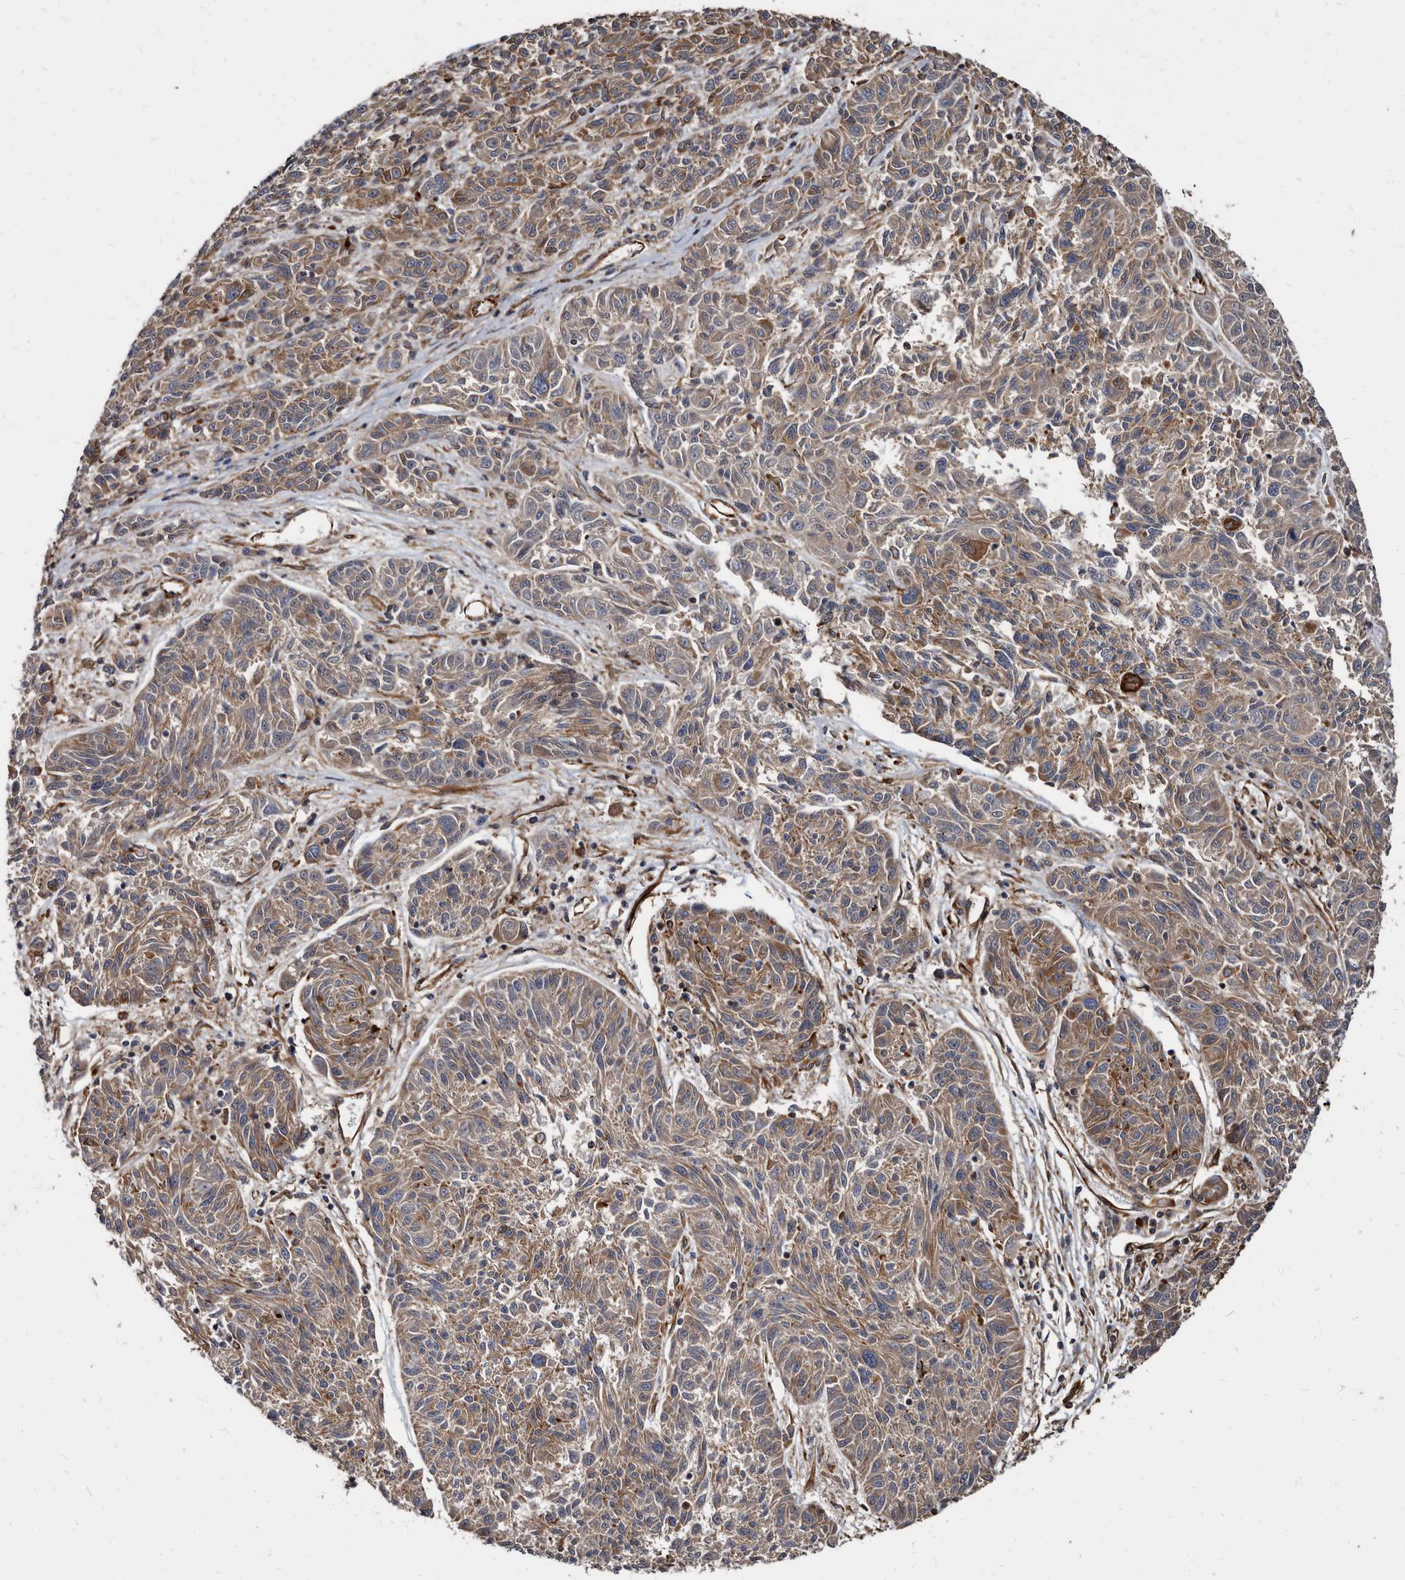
{"staining": {"intensity": "weak", "quantity": "25%-75%", "location": "cytoplasmic/membranous"}, "tissue": "melanoma", "cell_type": "Tumor cells", "image_type": "cancer", "snomed": [{"axis": "morphology", "description": "Malignant melanoma, NOS"}, {"axis": "topography", "description": "Skin"}], "caption": "IHC staining of malignant melanoma, which exhibits low levels of weak cytoplasmic/membranous expression in approximately 25%-75% of tumor cells indicating weak cytoplasmic/membranous protein staining. The staining was performed using DAB (brown) for protein detection and nuclei were counterstained in hematoxylin (blue).", "gene": "KCTD20", "patient": {"sex": "male", "age": 53}}